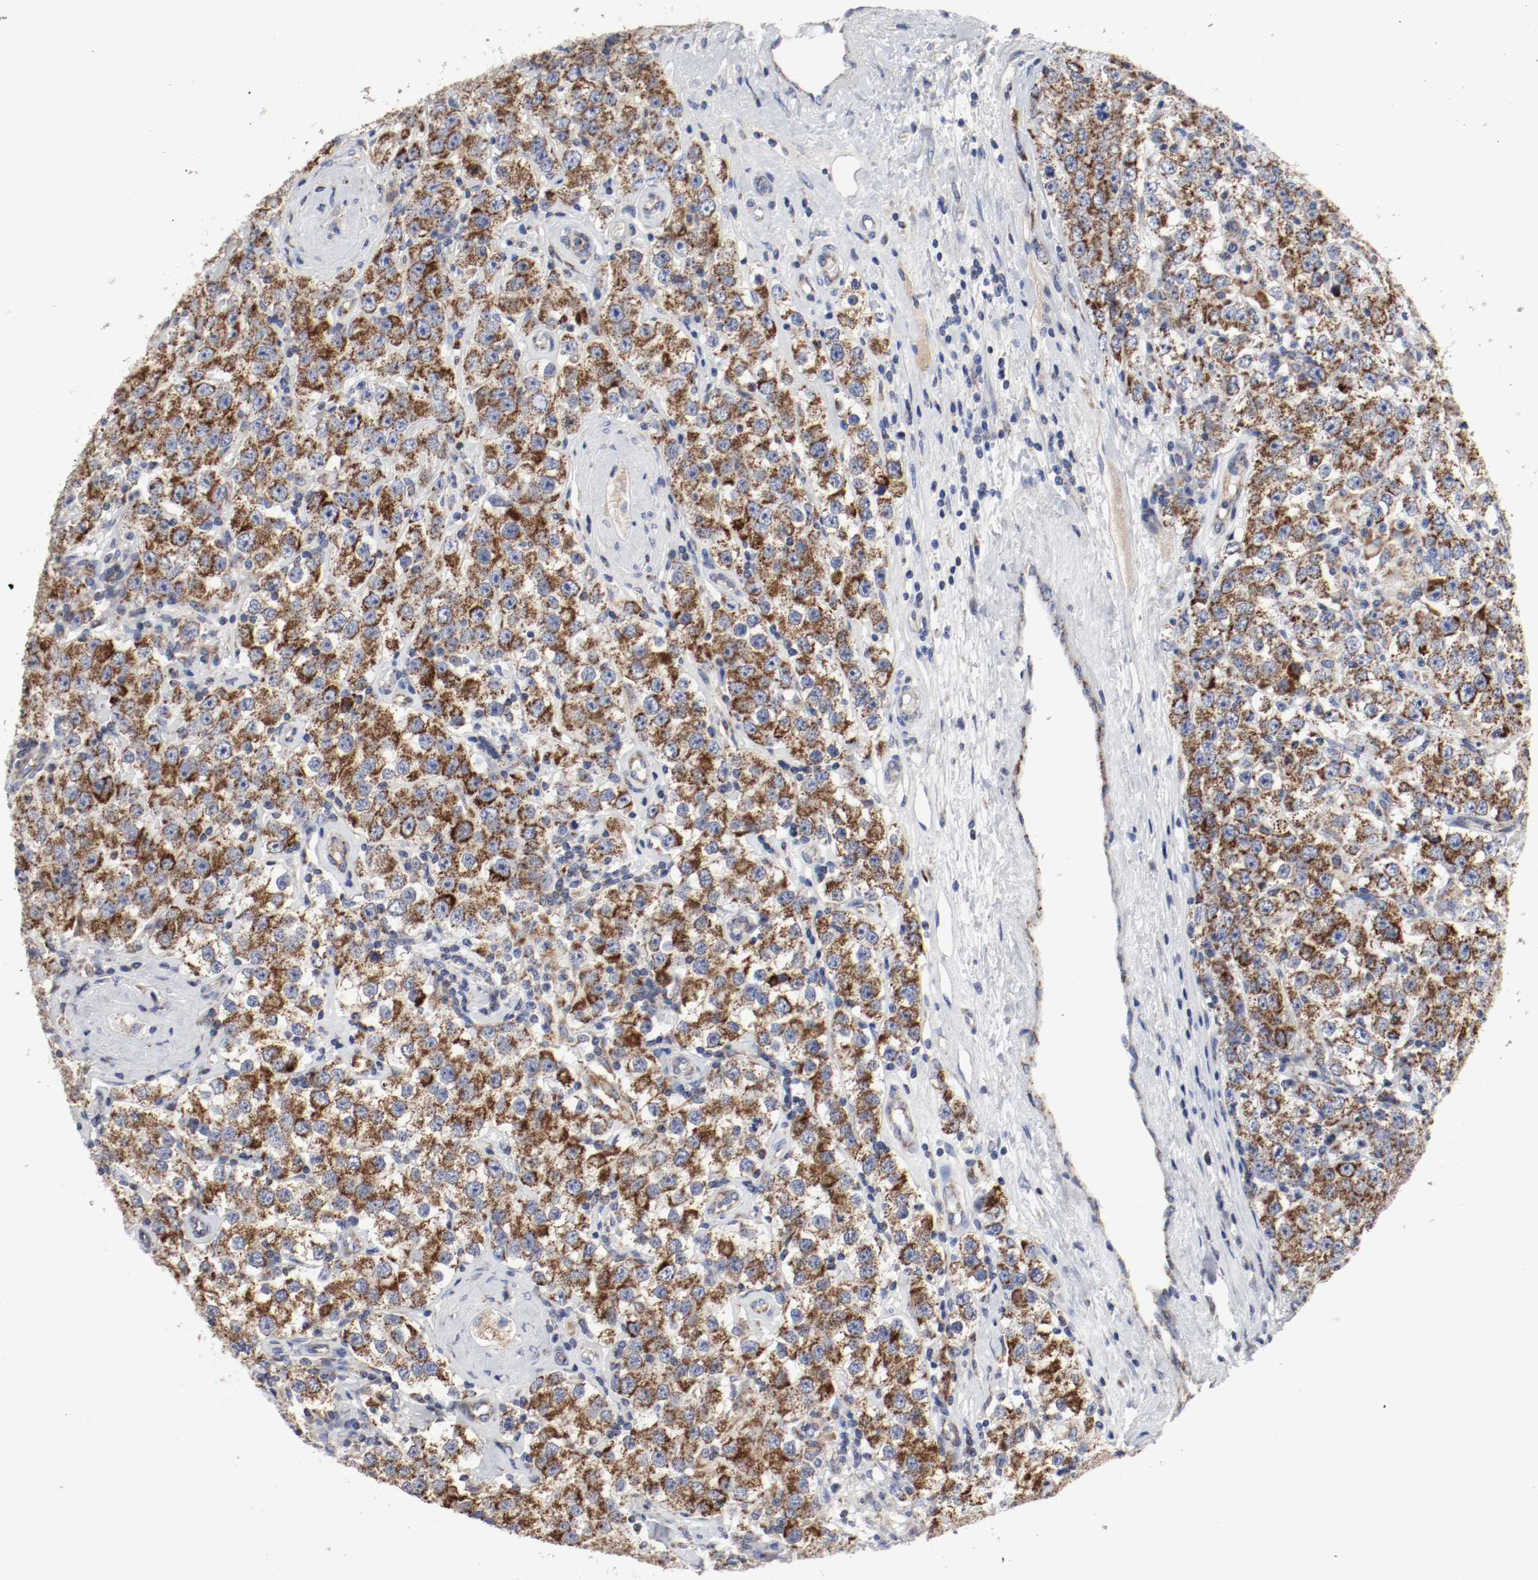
{"staining": {"intensity": "strong", "quantity": ">75%", "location": "cytoplasmic/membranous"}, "tissue": "testis cancer", "cell_type": "Tumor cells", "image_type": "cancer", "snomed": [{"axis": "morphology", "description": "Seminoma, NOS"}, {"axis": "topography", "description": "Testis"}], "caption": "Seminoma (testis) tissue displays strong cytoplasmic/membranous staining in about >75% of tumor cells, visualized by immunohistochemistry.", "gene": "AFG3L2", "patient": {"sex": "male", "age": 52}}